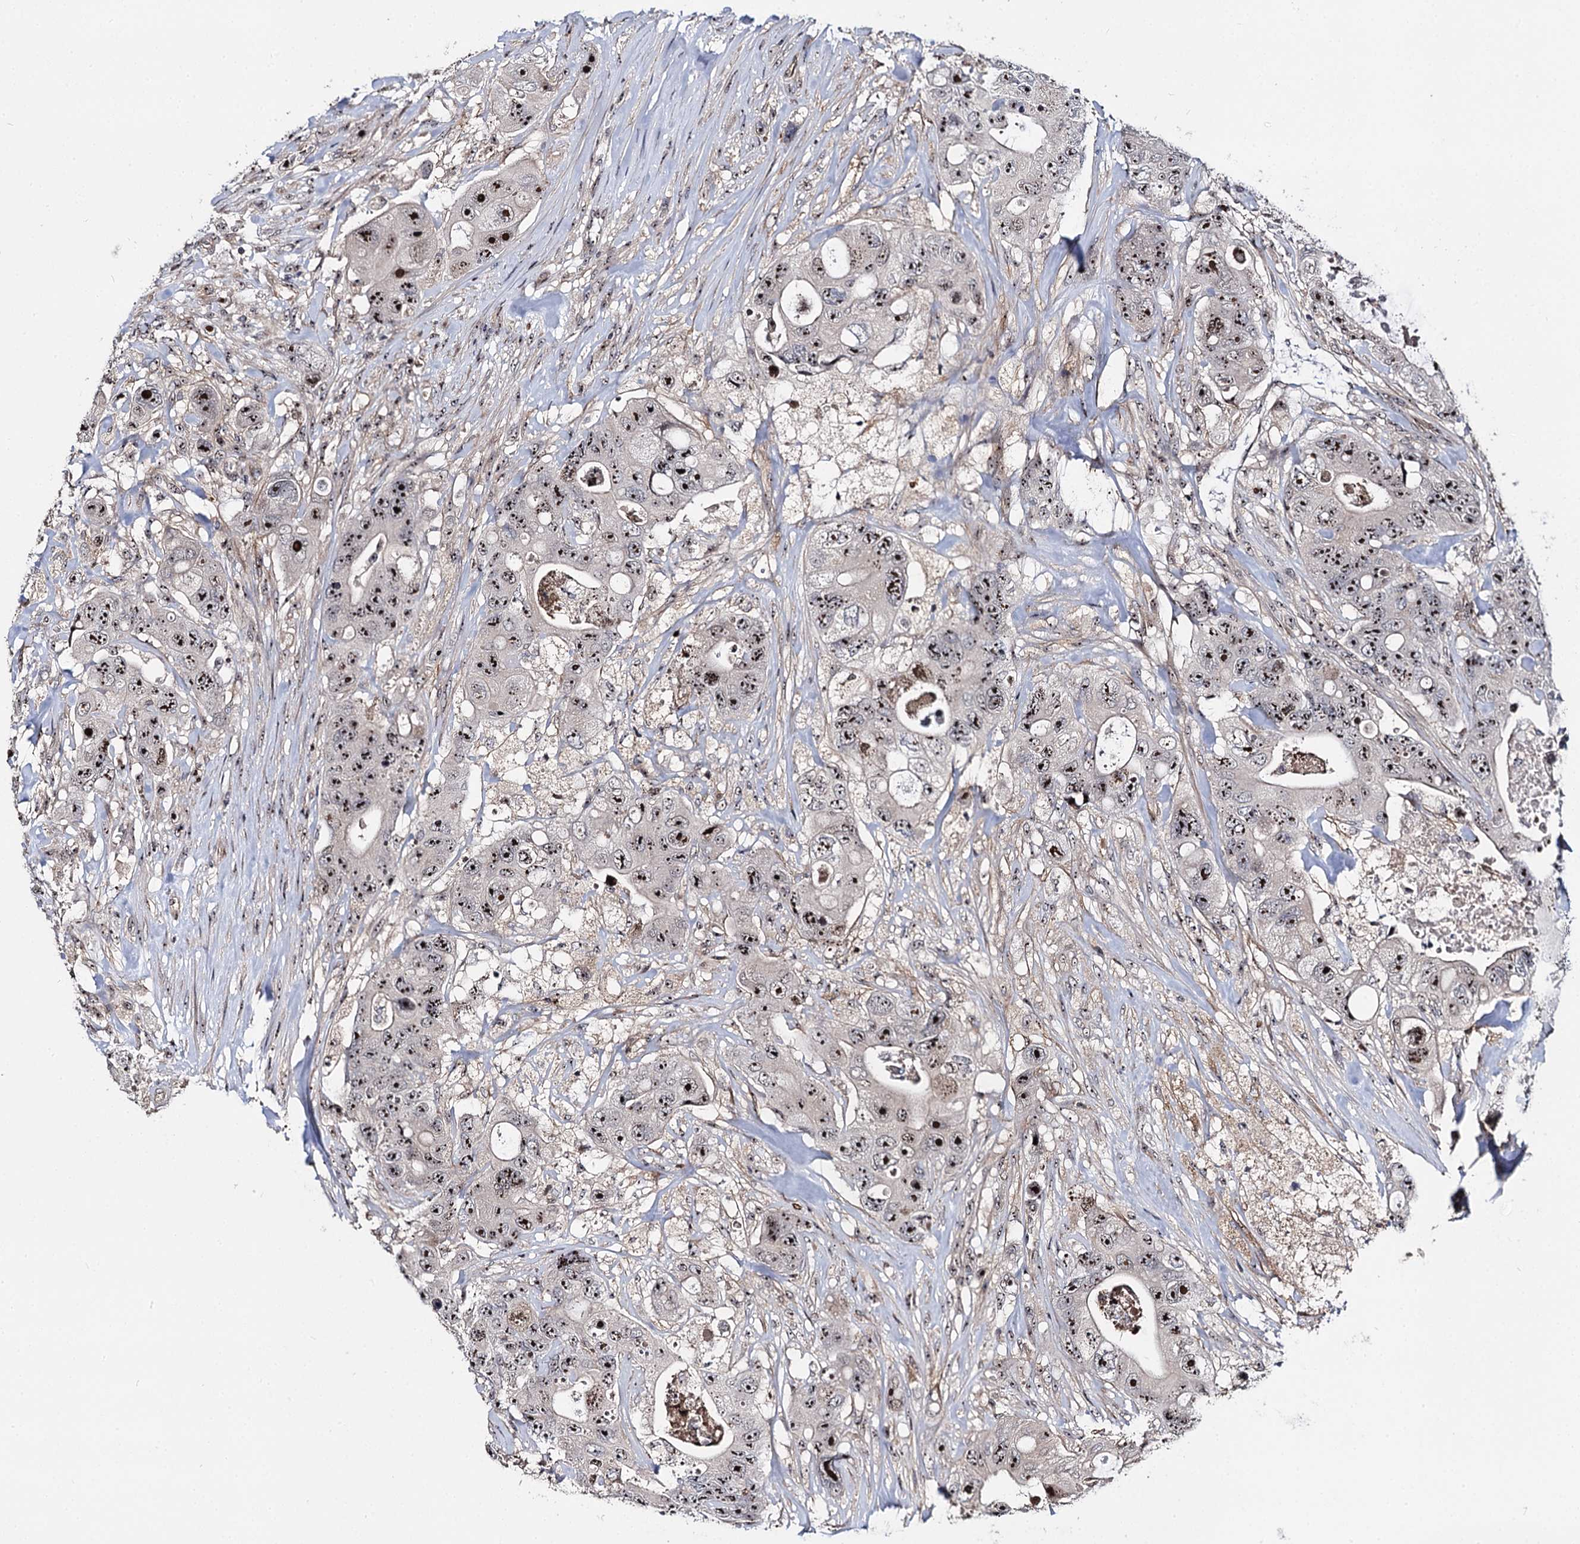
{"staining": {"intensity": "strong", "quantity": ">75%", "location": "nuclear"}, "tissue": "colorectal cancer", "cell_type": "Tumor cells", "image_type": "cancer", "snomed": [{"axis": "morphology", "description": "Adenocarcinoma, NOS"}, {"axis": "topography", "description": "Colon"}], "caption": "The histopathology image displays staining of colorectal cancer (adenocarcinoma), revealing strong nuclear protein staining (brown color) within tumor cells. (Stains: DAB (3,3'-diaminobenzidine) in brown, nuclei in blue, Microscopy: brightfield microscopy at high magnification).", "gene": "SUPT20H", "patient": {"sex": "female", "age": 46}}